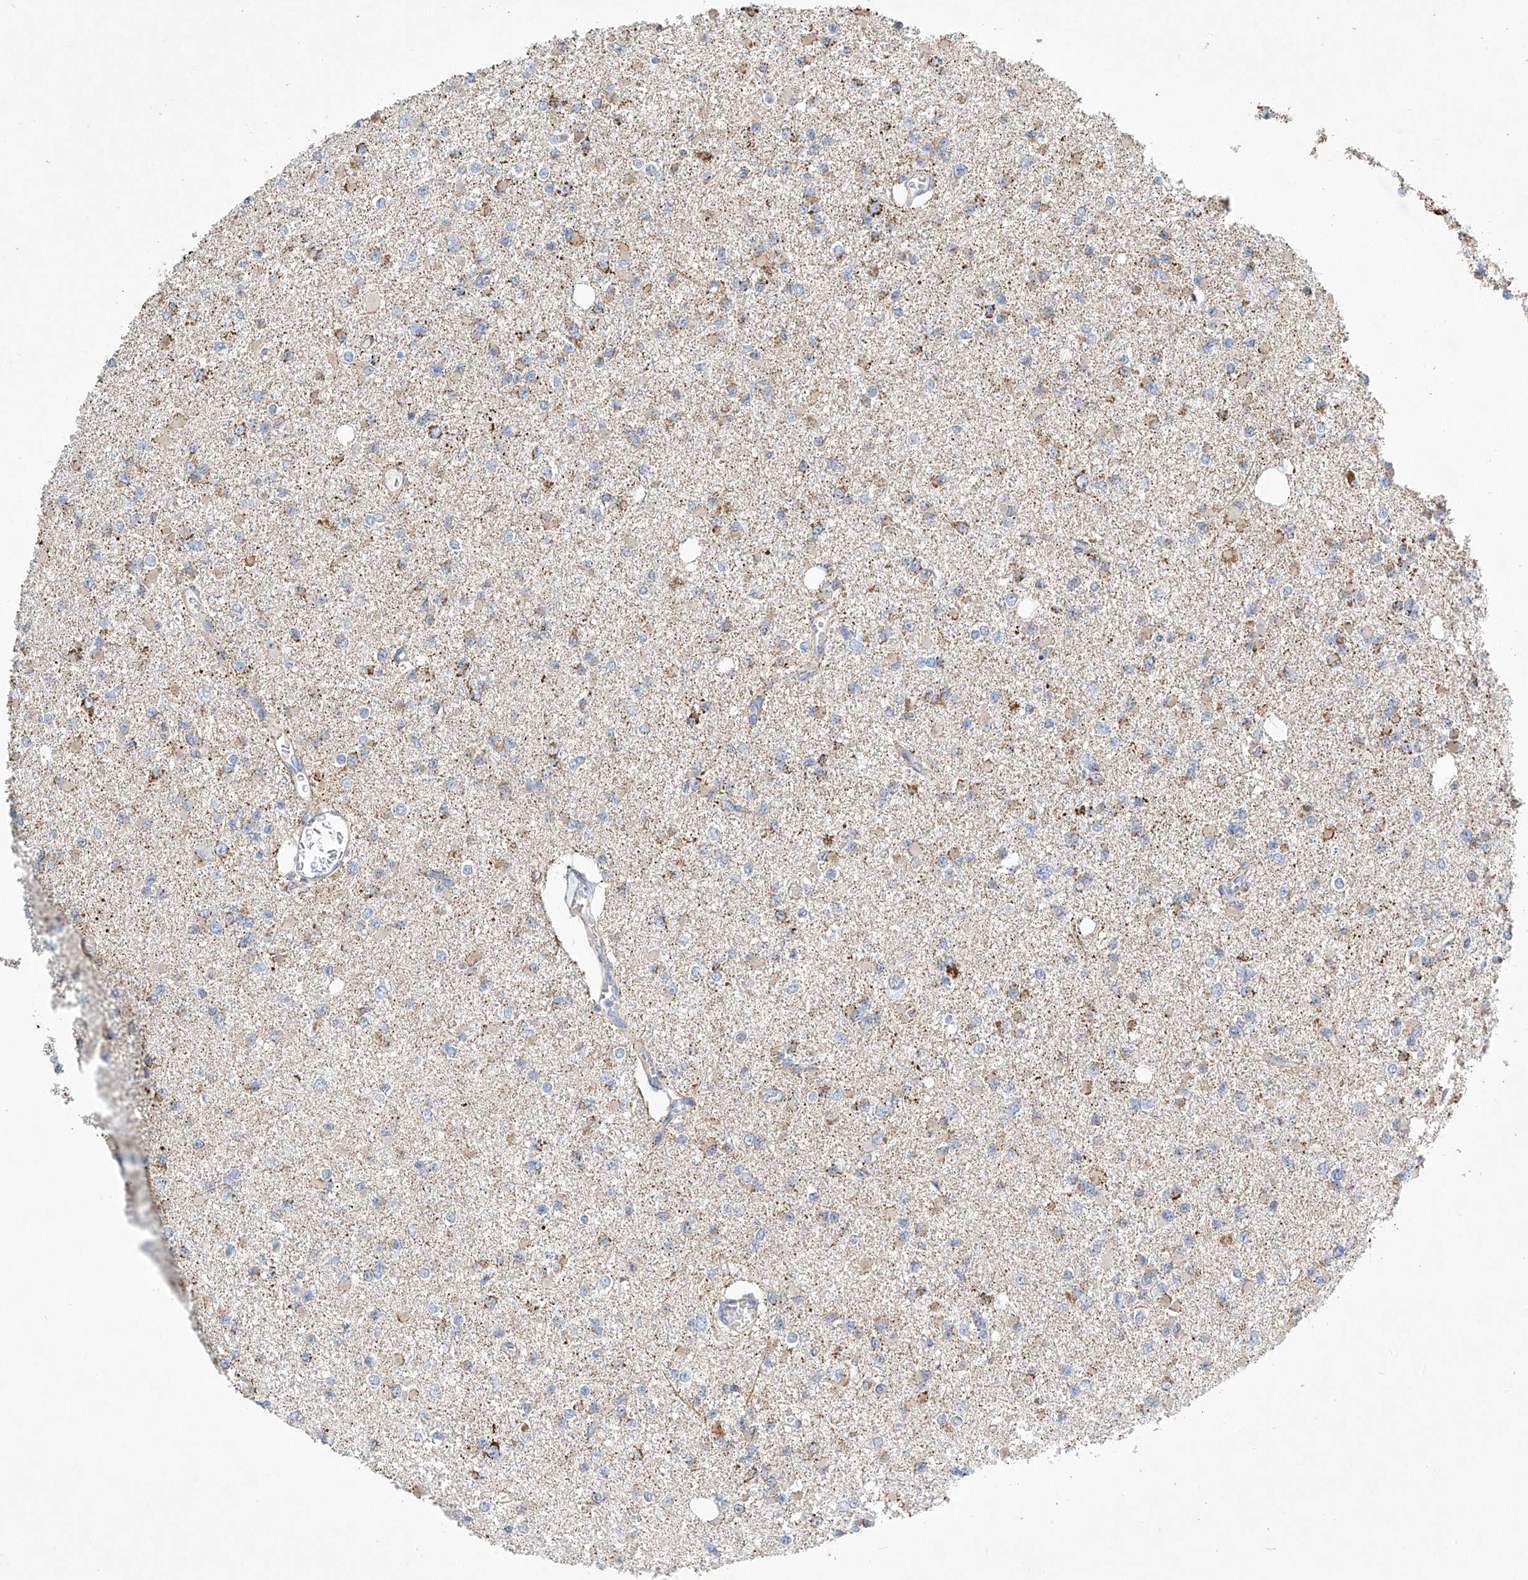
{"staining": {"intensity": "negative", "quantity": "none", "location": "none"}, "tissue": "glioma", "cell_type": "Tumor cells", "image_type": "cancer", "snomed": [{"axis": "morphology", "description": "Glioma, malignant, Low grade"}, {"axis": "topography", "description": "Brain"}], "caption": "Immunohistochemical staining of human glioma reveals no significant expression in tumor cells. Brightfield microscopy of immunohistochemistry stained with DAB (3,3'-diaminobenzidine) (brown) and hematoxylin (blue), captured at high magnification.", "gene": "AMD1", "patient": {"sex": "female", "age": 22}}